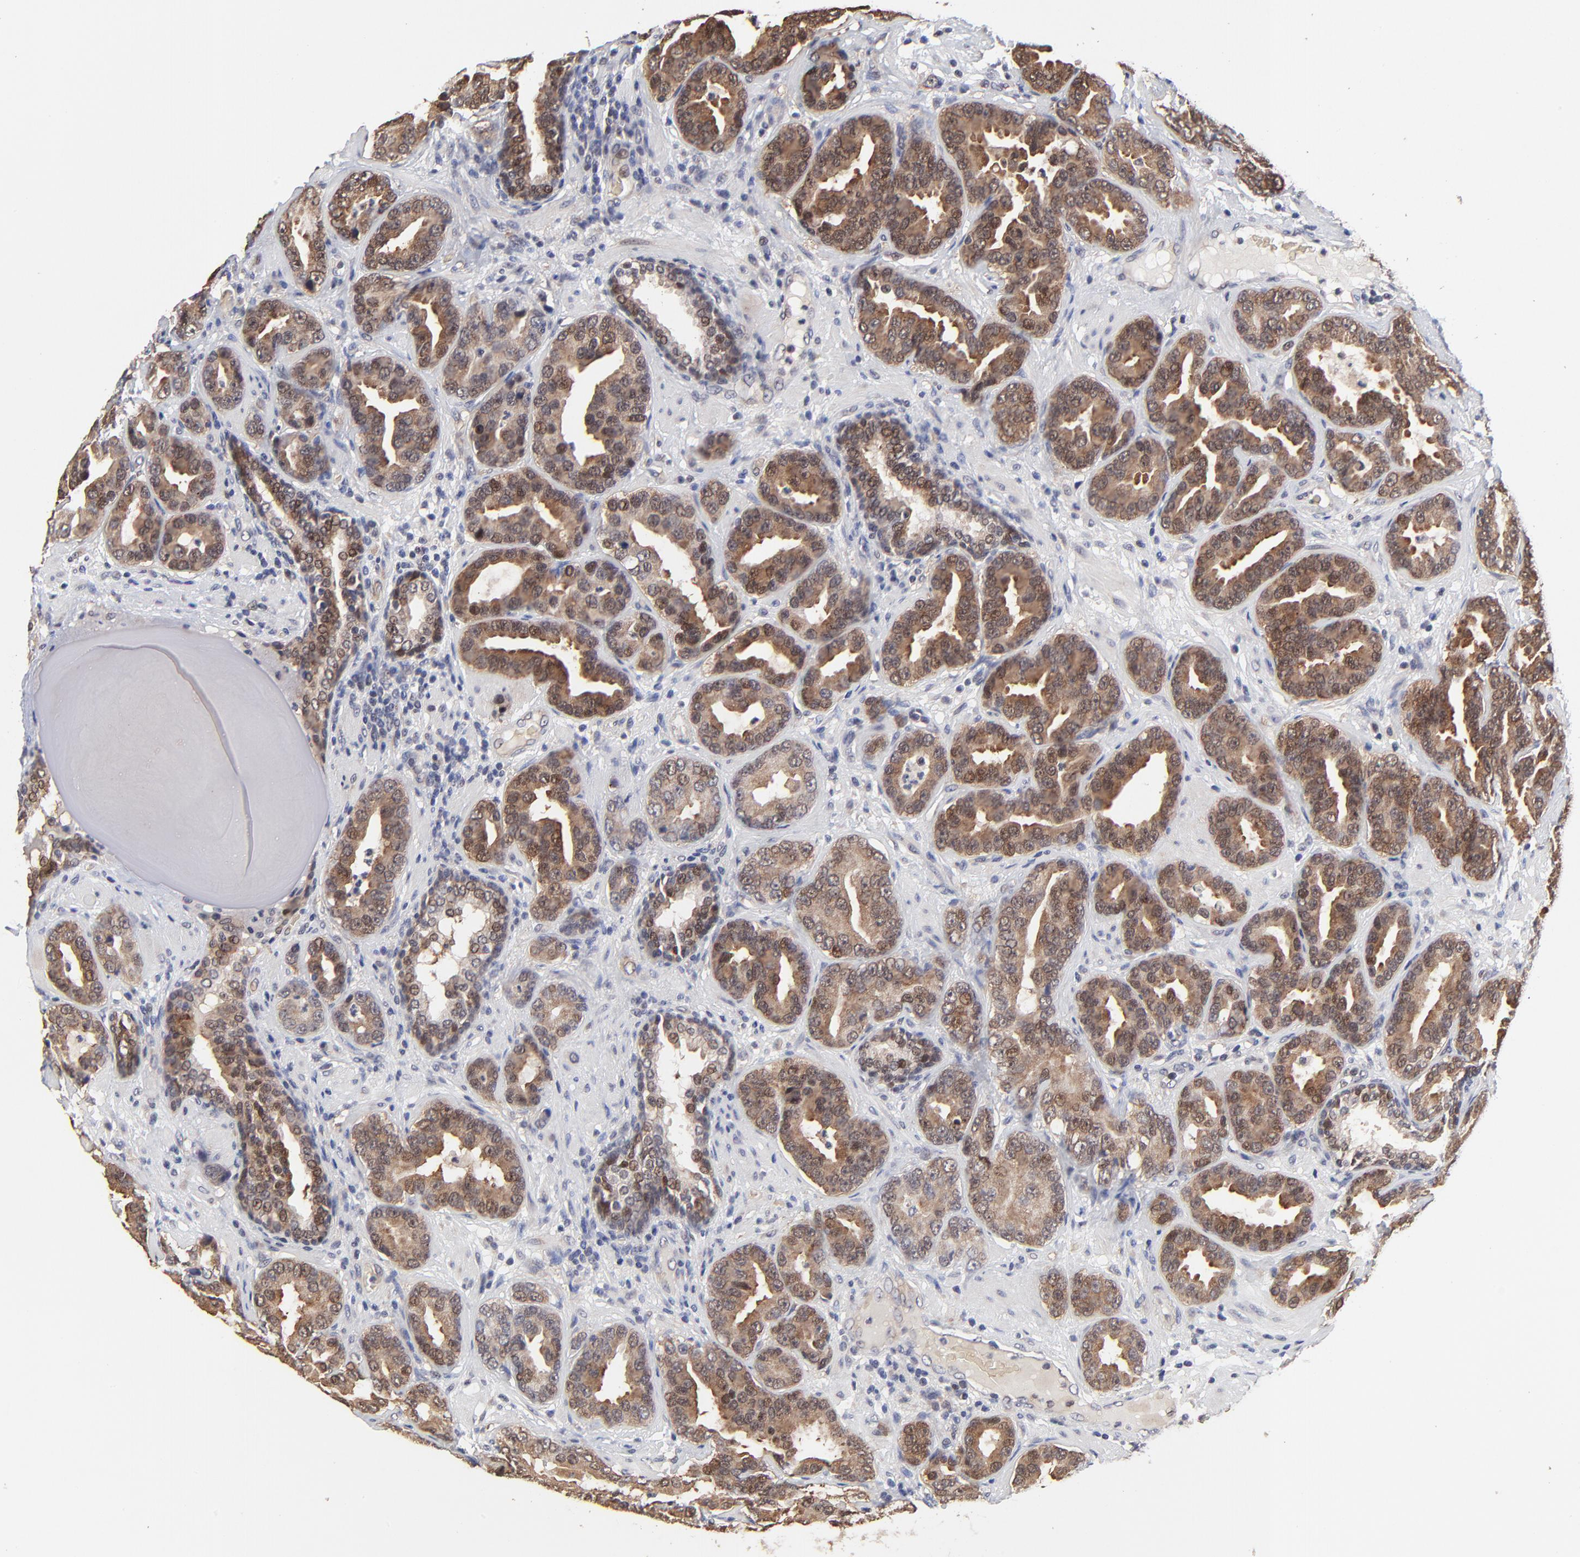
{"staining": {"intensity": "moderate", "quantity": ">75%", "location": "cytoplasmic/membranous"}, "tissue": "prostate cancer", "cell_type": "Tumor cells", "image_type": "cancer", "snomed": [{"axis": "morphology", "description": "Adenocarcinoma, Low grade"}, {"axis": "topography", "description": "Prostate"}], "caption": "Protein staining by immunohistochemistry exhibits moderate cytoplasmic/membranous staining in approximately >75% of tumor cells in prostate cancer. Using DAB (3,3'-diaminobenzidine) (brown) and hematoxylin (blue) stains, captured at high magnification using brightfield microscopy.", "gene": "FRMD8", "patient": {"sex": "male", "age": 59}}